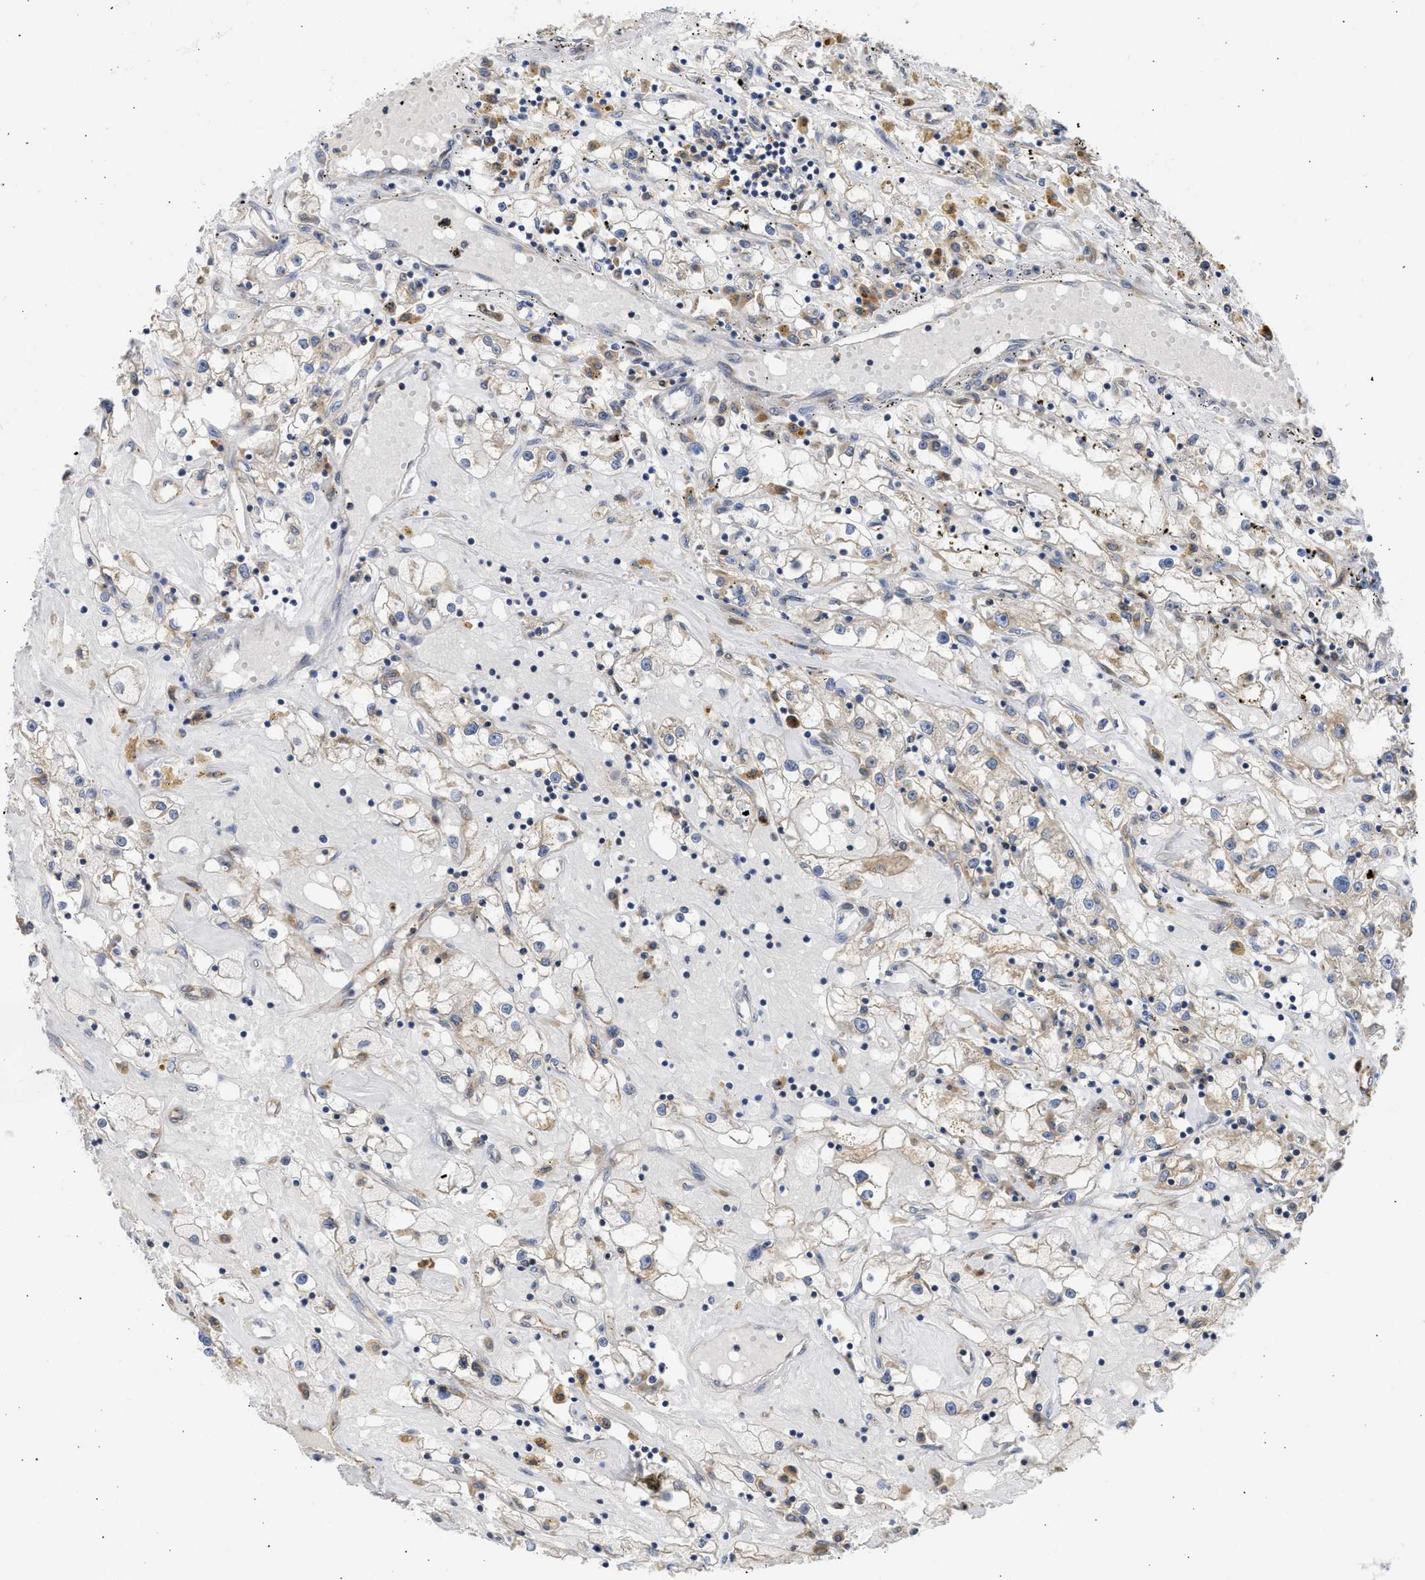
{"staining": {"intensity": "weak", "quantity": "<25%", "location": "cytoplasmic/membranous"}, "tissue": "renal cancer", "cell_type": "Tumor cells", "image_type": "cancer", "snomed": [{"axis": "morphology", "description": "Adenocarcinoma, NOS"}, {"axis": "topography", "description": "Kidney"}], "caption": "DAB (3,3'-diaminobenzidine) immunohistochemical staining of renal cancer demonstrates no significant positivity in tumor cells.", "gene": "TMED1", "patient": {"sex": "male", "age": 56}}